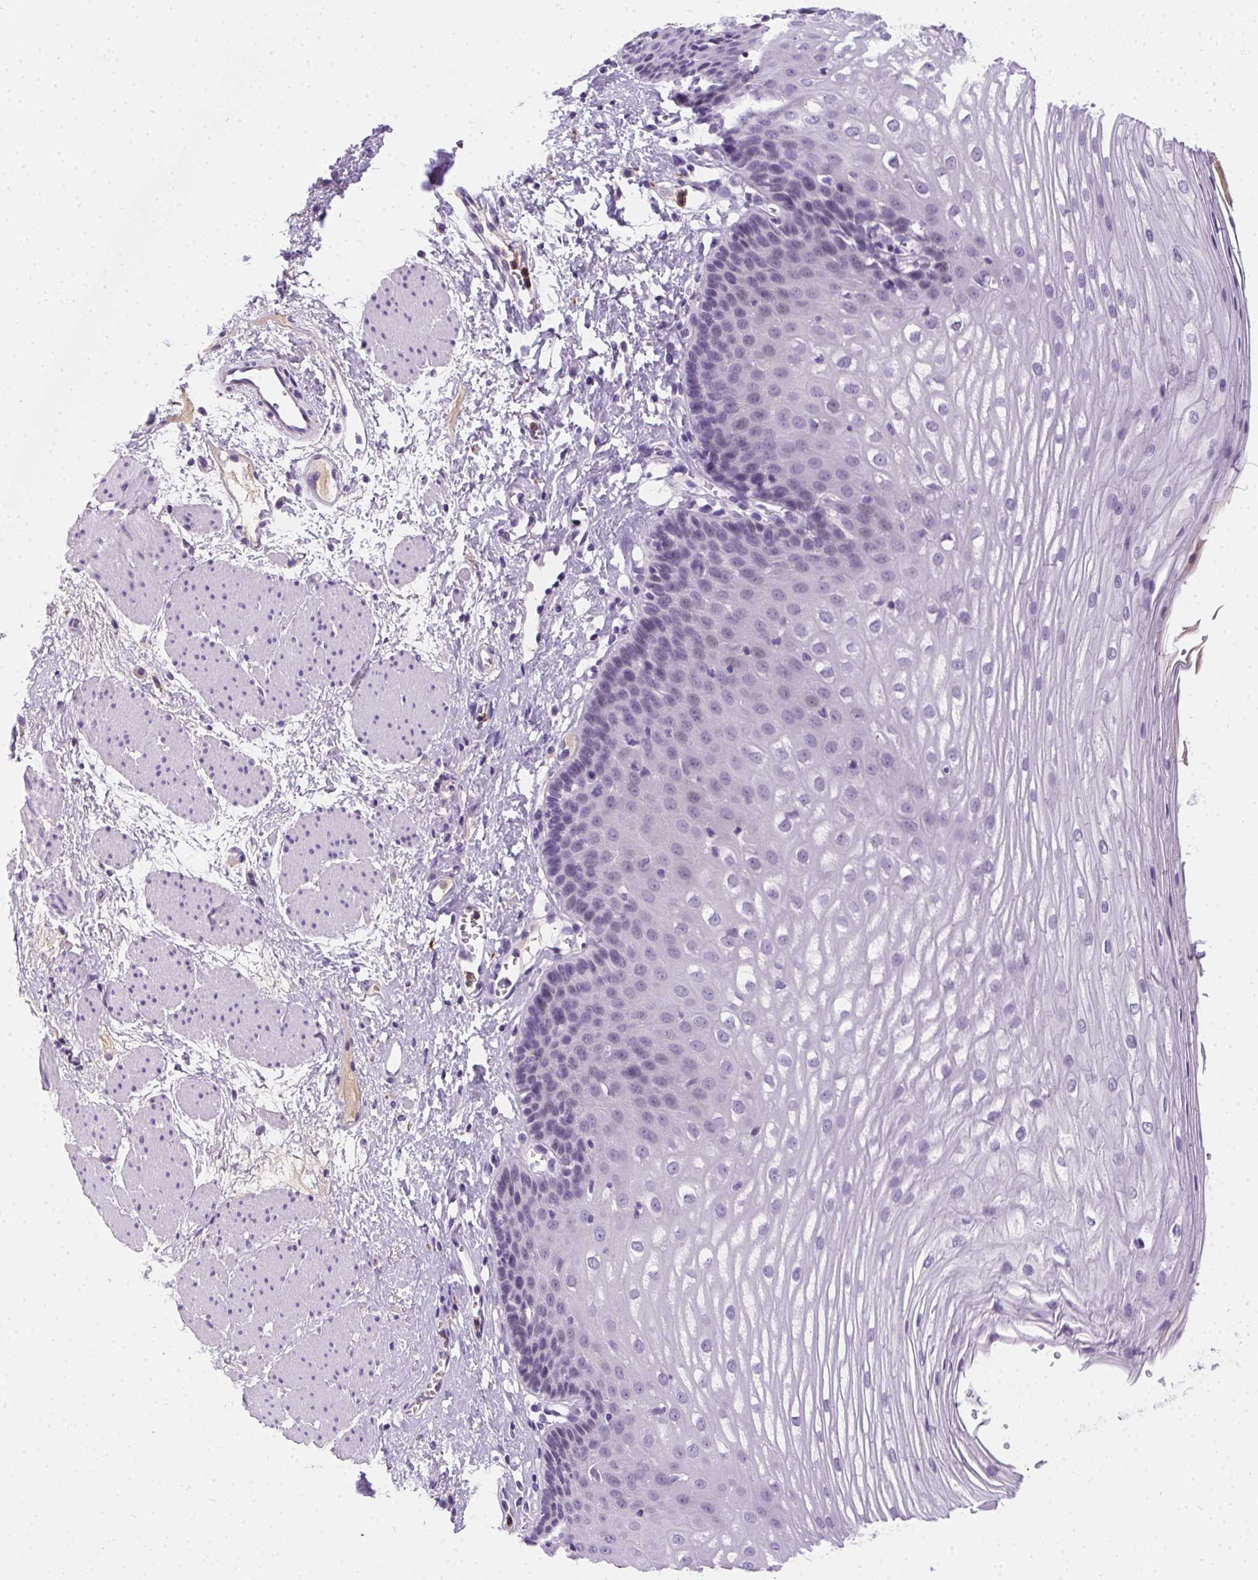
{"staining": {"intensity": "negative", "quantity": "none", "location": "none"}, "tissue": "esophagus", "cell_type": "Squamous epithelial cells", "image_type": "normal", "snomed": [{"axis": "morphology", "description": "Normal tissue, NOS"}, {"axis": "topography", "description": "Esophagus"}], "caption": "Esophagus was stained to show a protein in brown. There is no significant expression in squamous epithelial cells. (Stains: DAB (3,3'-diaminobenzidine) immunohistochemistry with hematoxylin counter stain, Microscopy: brightfield microscopy at high magnification).", "gene": "SSTR4", "patient": {"sex": "male", "age": 62}}